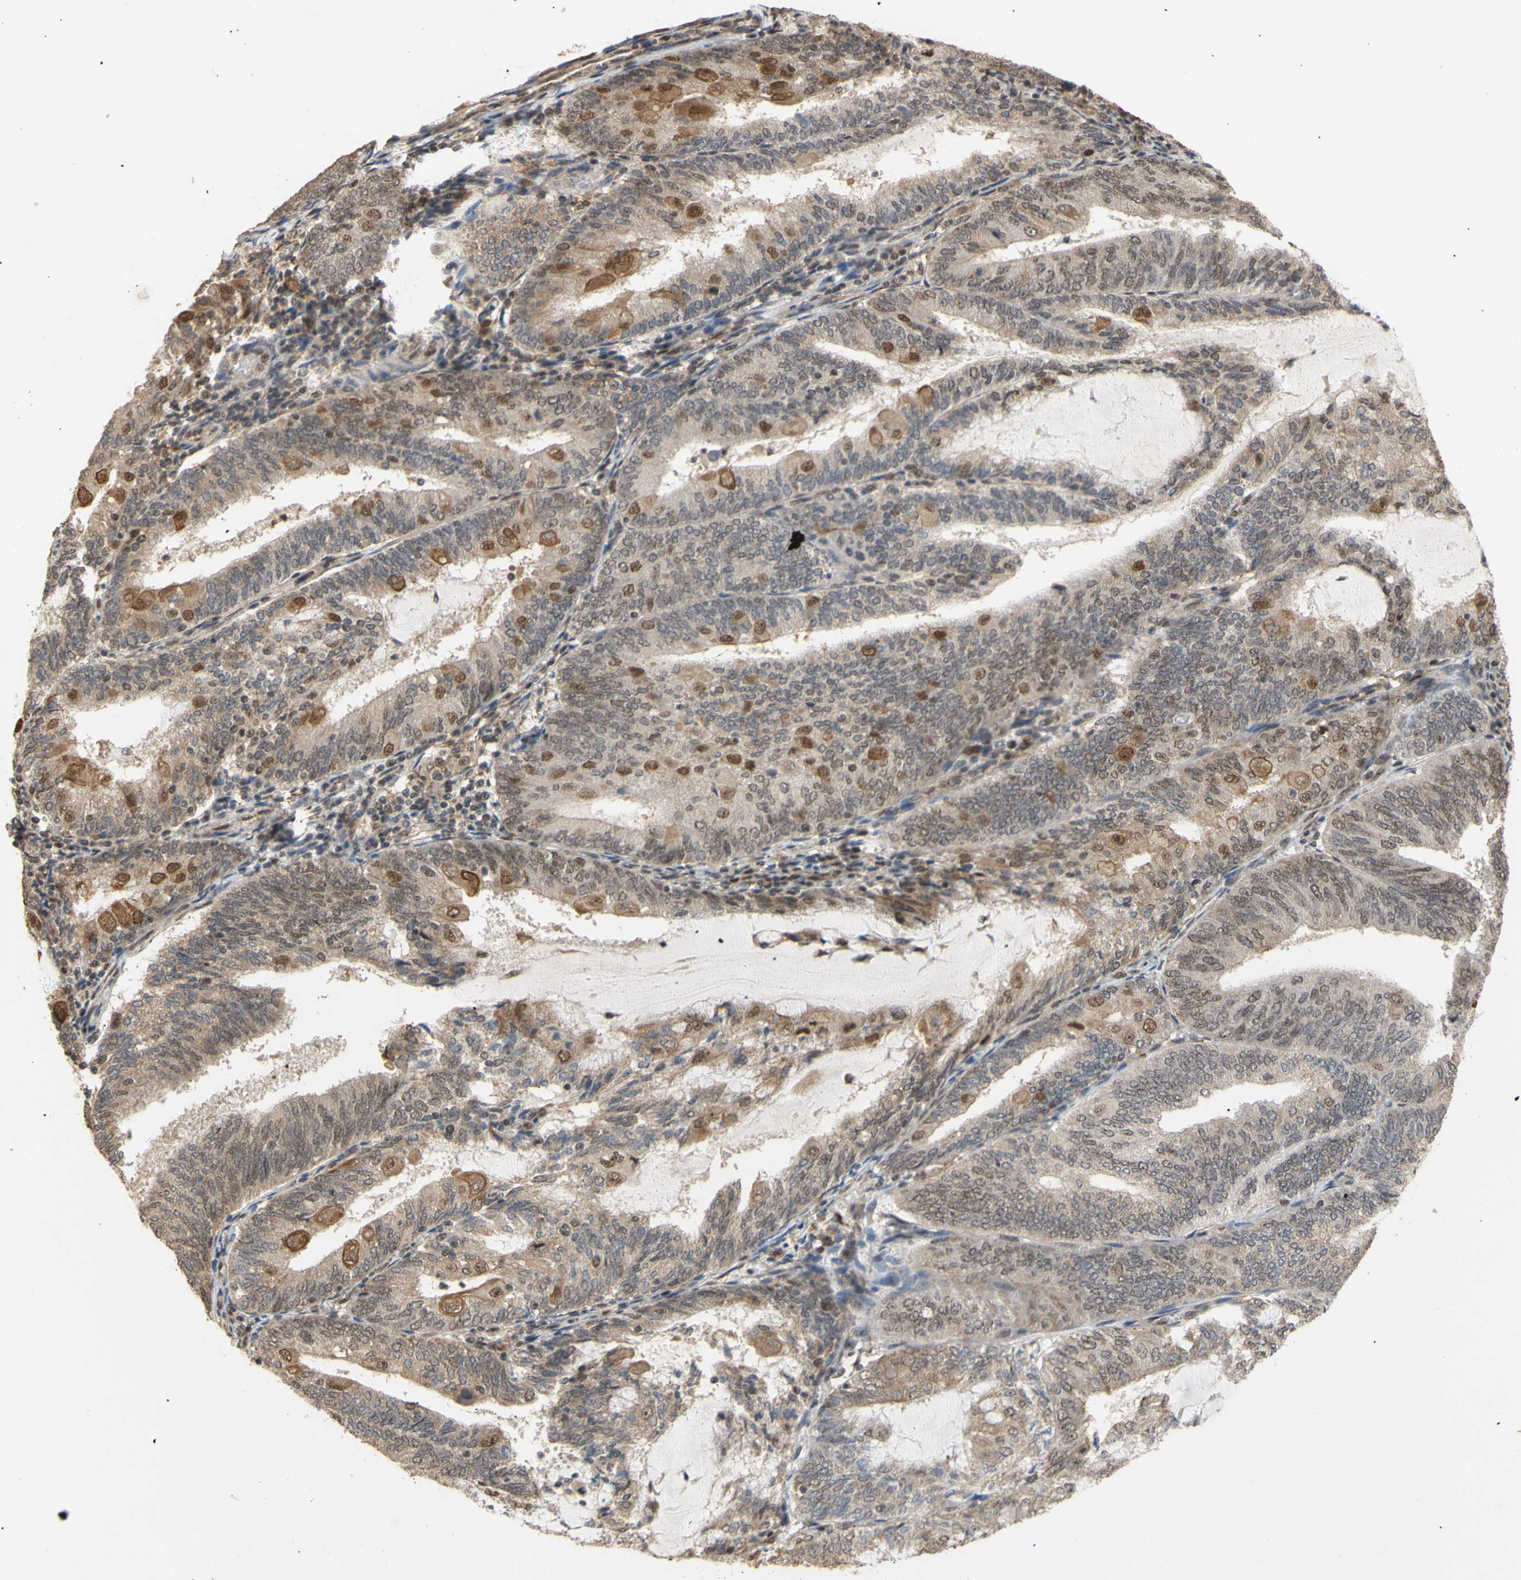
{"staining": {"intensity": "moderate", "quantity": "25%-75%", "location": "cytoplasmic/membranous"}, "tissue": "endometrial cancer", "cell_type": "Tumor cells", "image_type": "cancer", "snomed": [{"axis": "morphology", "description": "Adenocarcinoma, NOS"}, {"axis": "topography", "description": "Endometrium"}], "caption": "A micrograph showing moderate cytoplasmic/membranous expression in about 25%-75% of tumor cells in endometrial cancer (adenocarcinoma), as visualized by brown immunohistochemical staining.", "gene": "GTF2E2", "patient": {"sex": "female", "age": 81}}